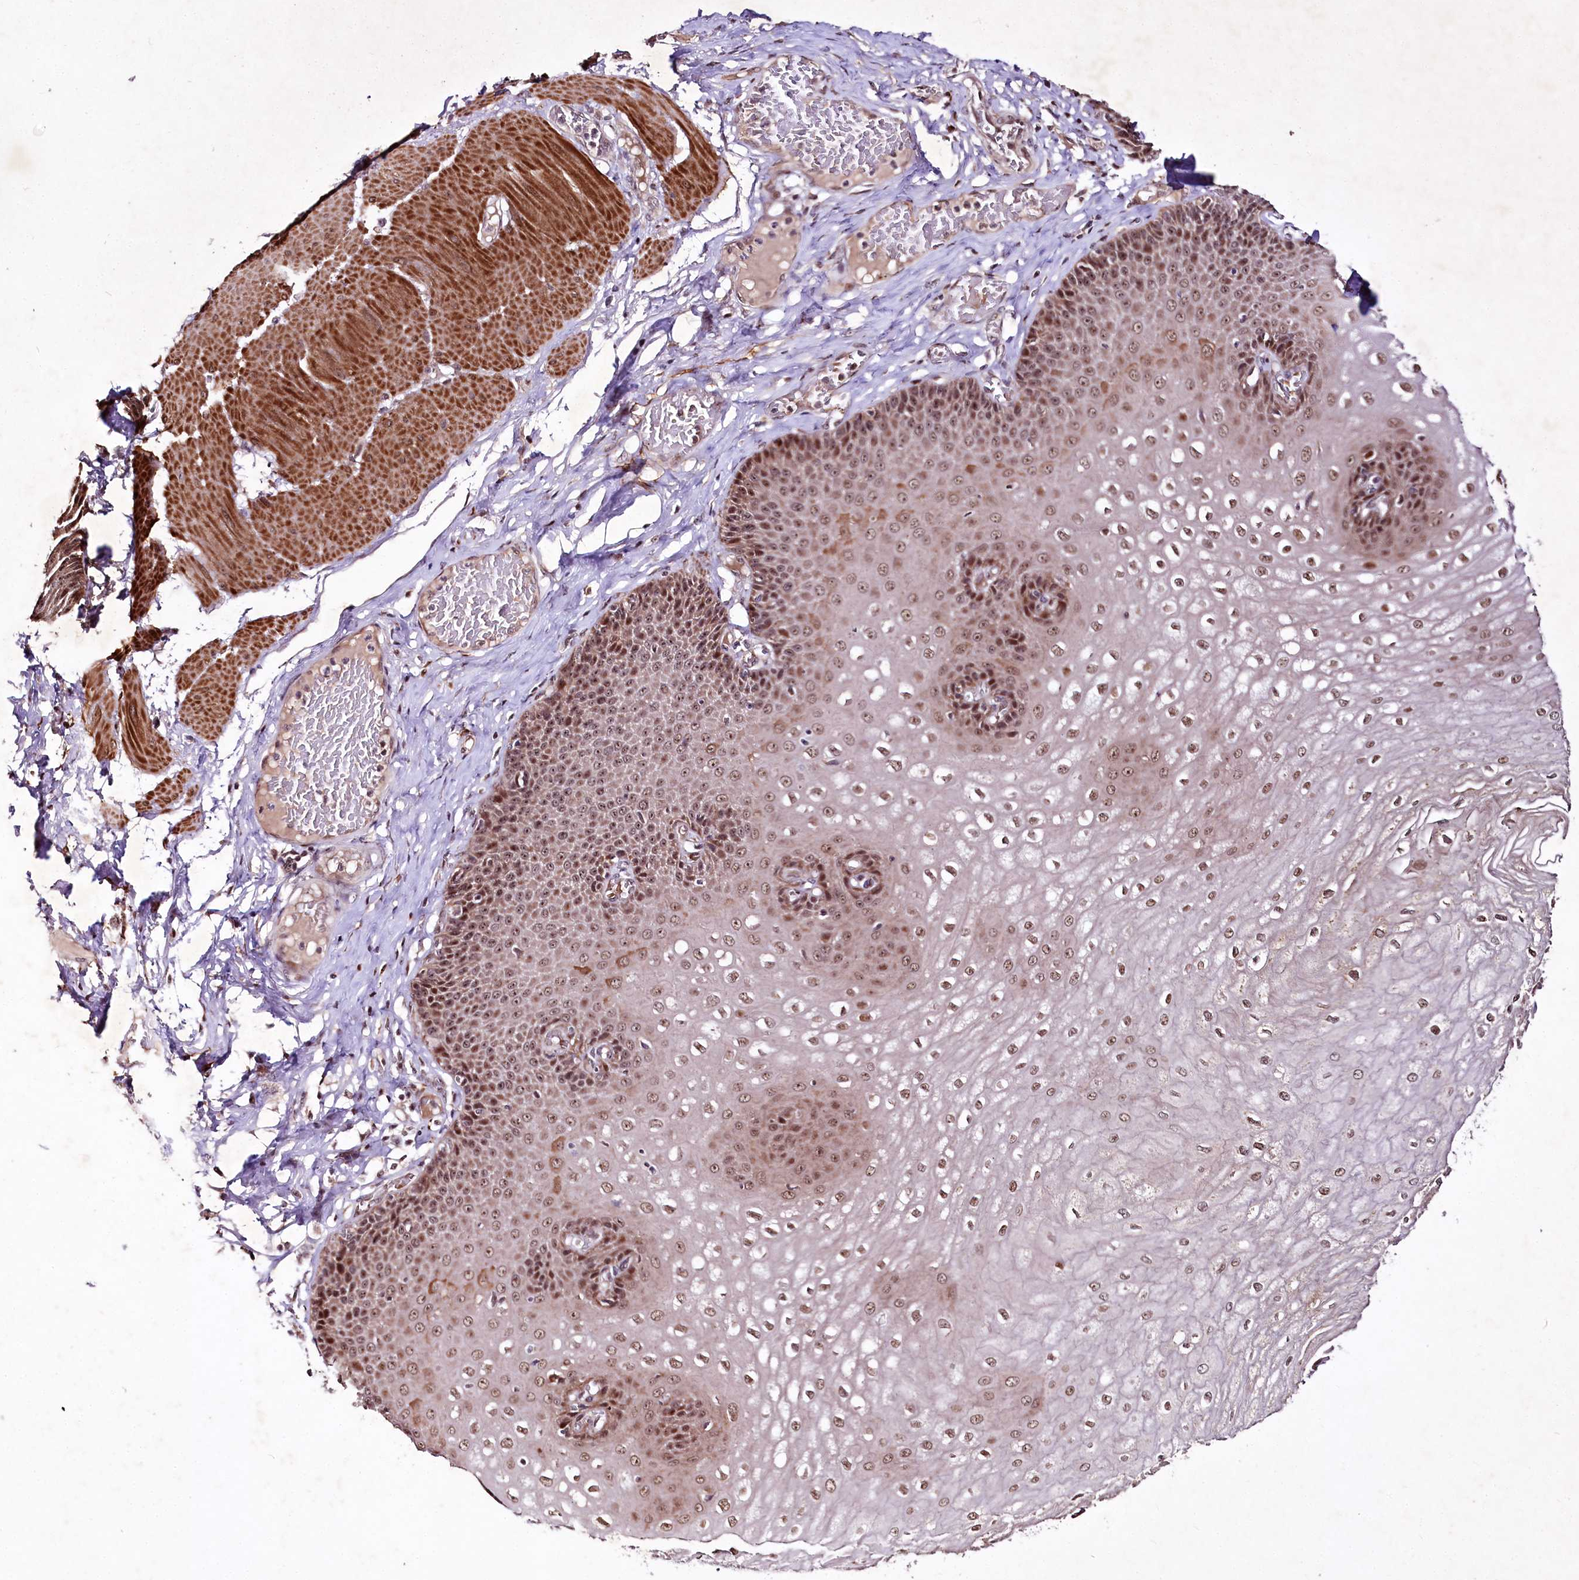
{"staining": {"intensity": "moderate", "quantity": ">75%", "location": "nuclear"}, "tissue": "esophagus", "cell_type": "Squamous epithelial cells", "image_type": "normal", "snomed": [{"axis": "morphology", "description": "Normal tissue, NOS"}, {"axis": "topography", "description": "Esophagus"}], "caption": "Squamous epithelial cells show moderate nuclear positivity in about >75% of cells in unremarkable esophagus. (Stains: DAB (3,3'-diaminobenzidine) in brown, nuclei in blue, Microscopy: brightfield microscopy at high magnification).", "gene": "DMP1", "patient": {"sex": "male", "age": 60}}